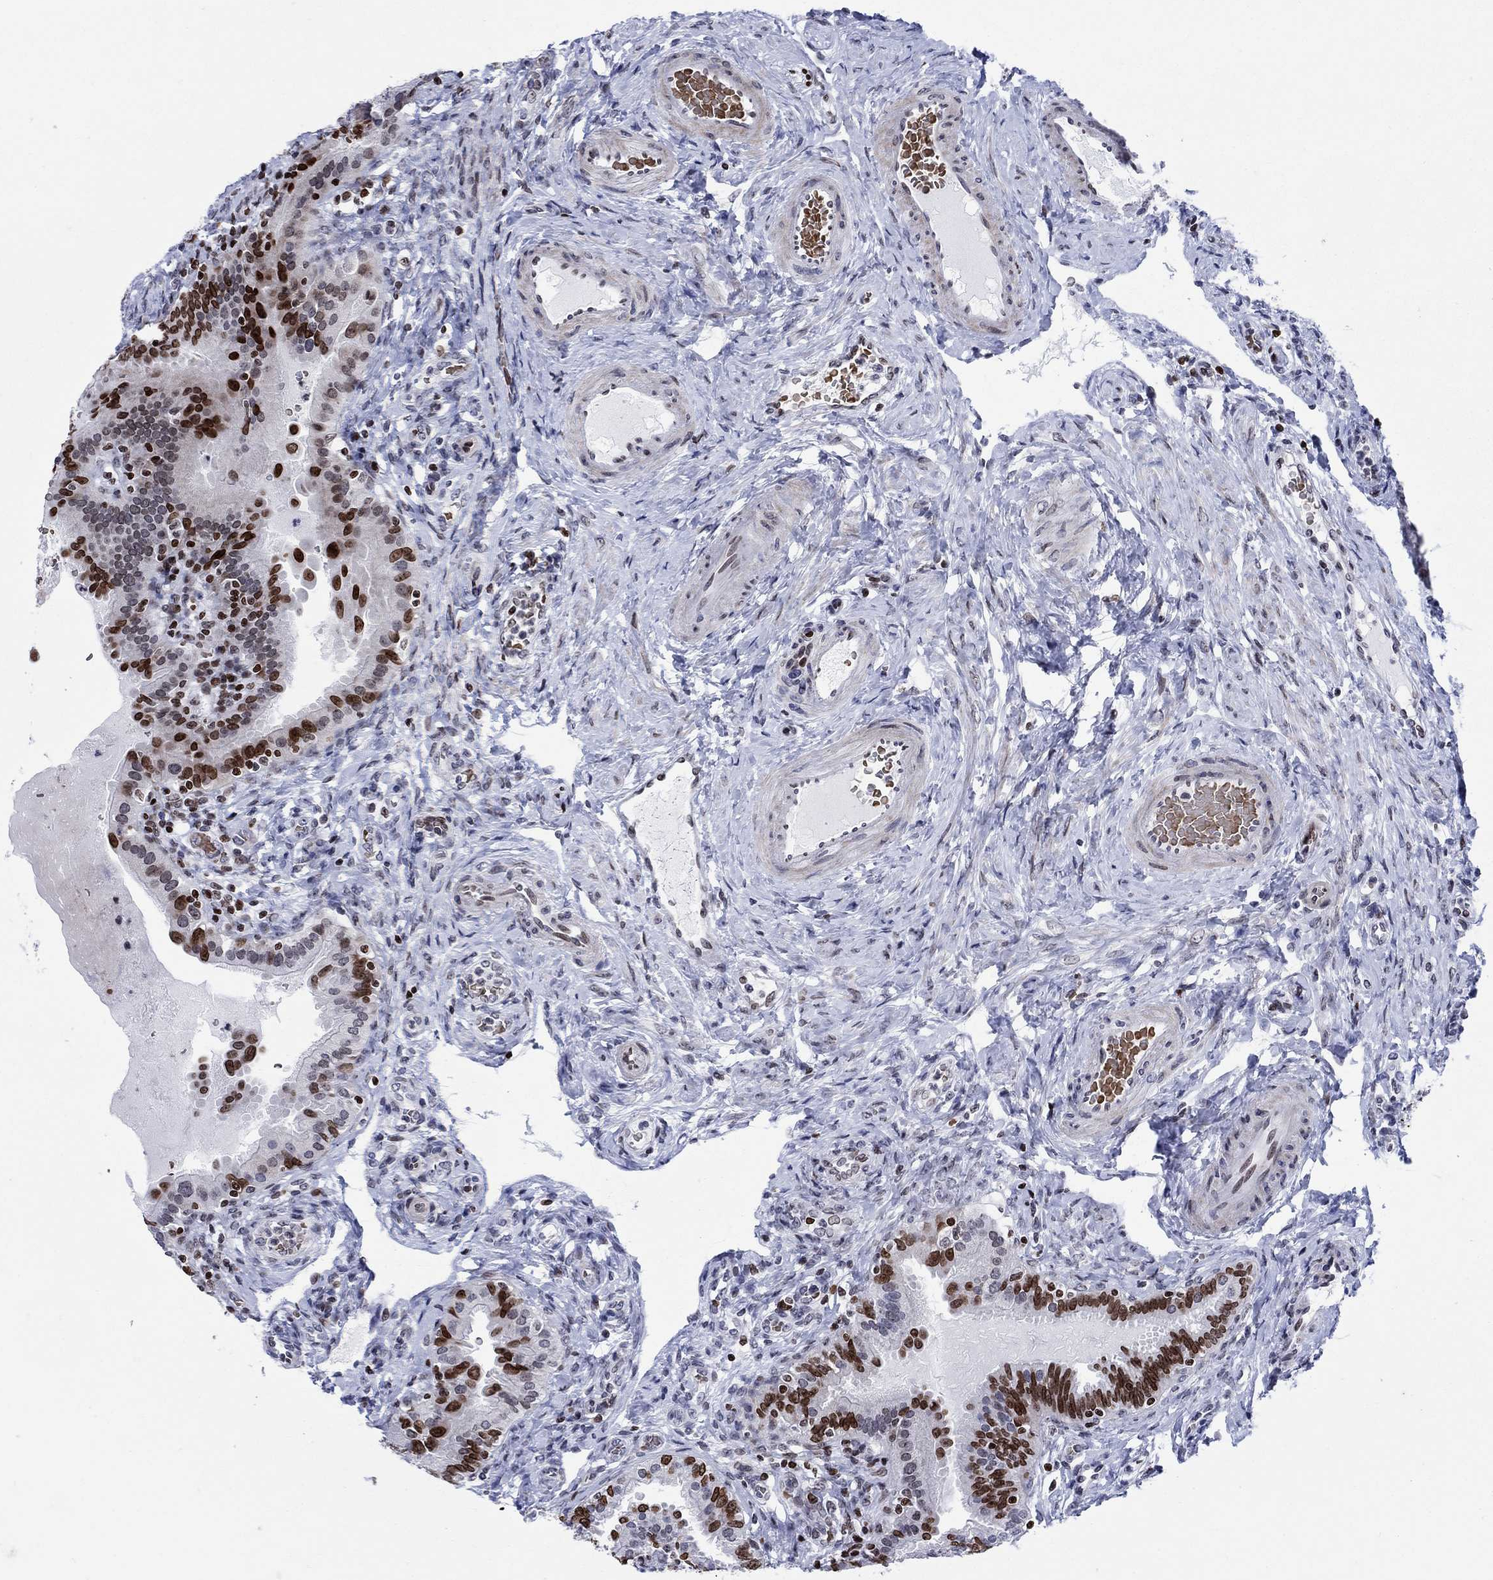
{"staining": {"intensity": "strong", "quantity": ">75%", "location": "nuclear"}, "tissue": "fallopian tube", "cell_type": "Glandular cells", "image_type": "normal", "snomed": [{"axis": "morphology", "description": "Normal tissue, NOS"}, {"axis": "topography", "description": "Fallopian tube"}, {"axis": "topography", "description": "Ovary"}], "caption": "This micrograph reveals immunohistochemistry staining of benign fallopian tube, with high strong nuclear expression in approximately >75% of glandular cells.", "gene": "HMGA1", "patient": {"sex": "female", "age": 41}}